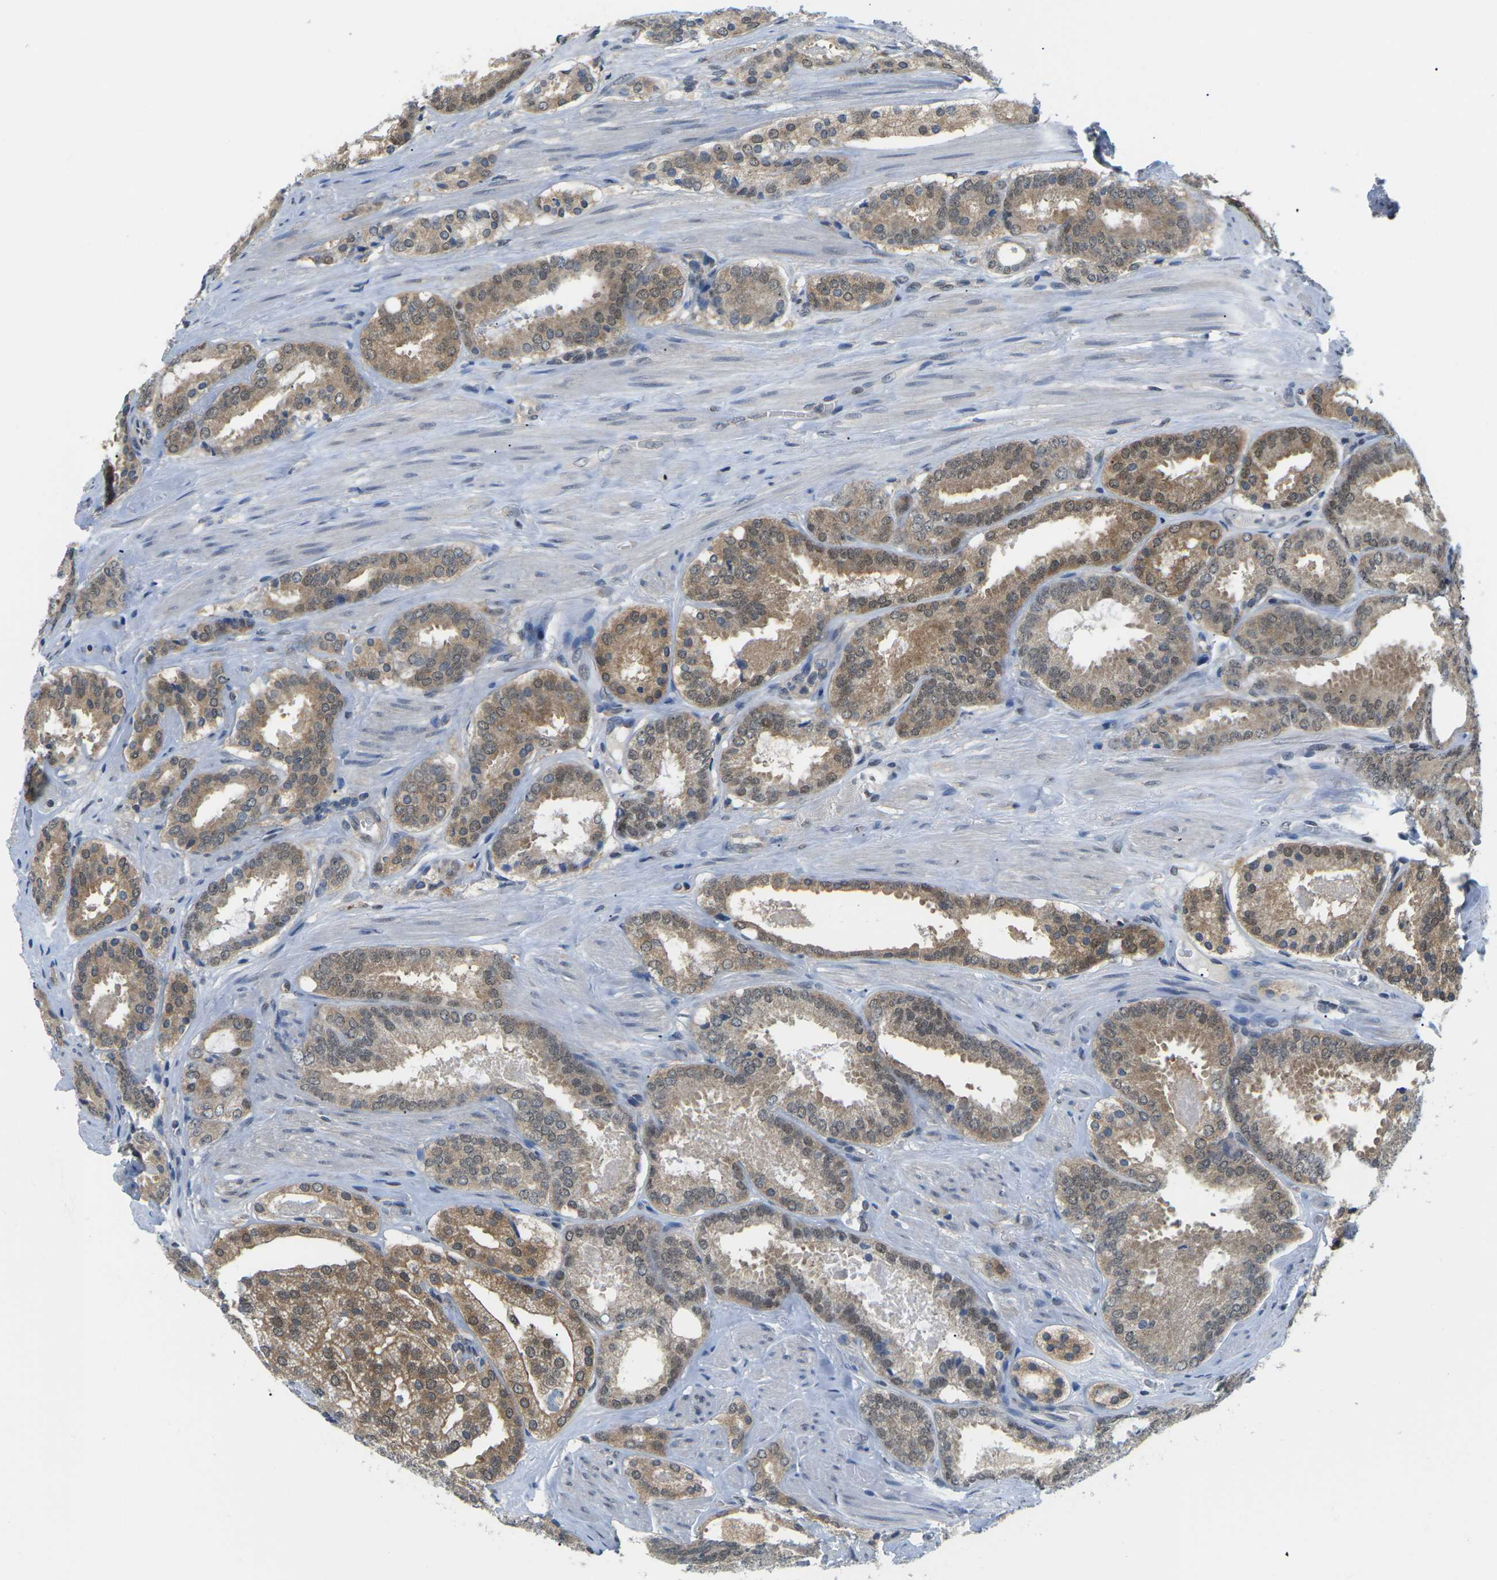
{"staining": {"intensity": "moderate", "quantity": ">75%", "location": "cytoplasmic/membranous,nuclear"}, "tissue": "prostate cancer", "cell_type": "Tumor cells", "image_type": "cancer", "snomed": [{"axis": "morphology", "description": "Adenocarcinoma, Low grade"}, {"axis": "topography", "description": "Prostate"}], "caption": "Moderate cytoplasmic/membranous and nuclear protein expression is seen in about >75% of tumor cells in prostate low-grade adenocarcinoma.", "gene": "UBA7", "patient": {"sex": "male", "age": 69}}